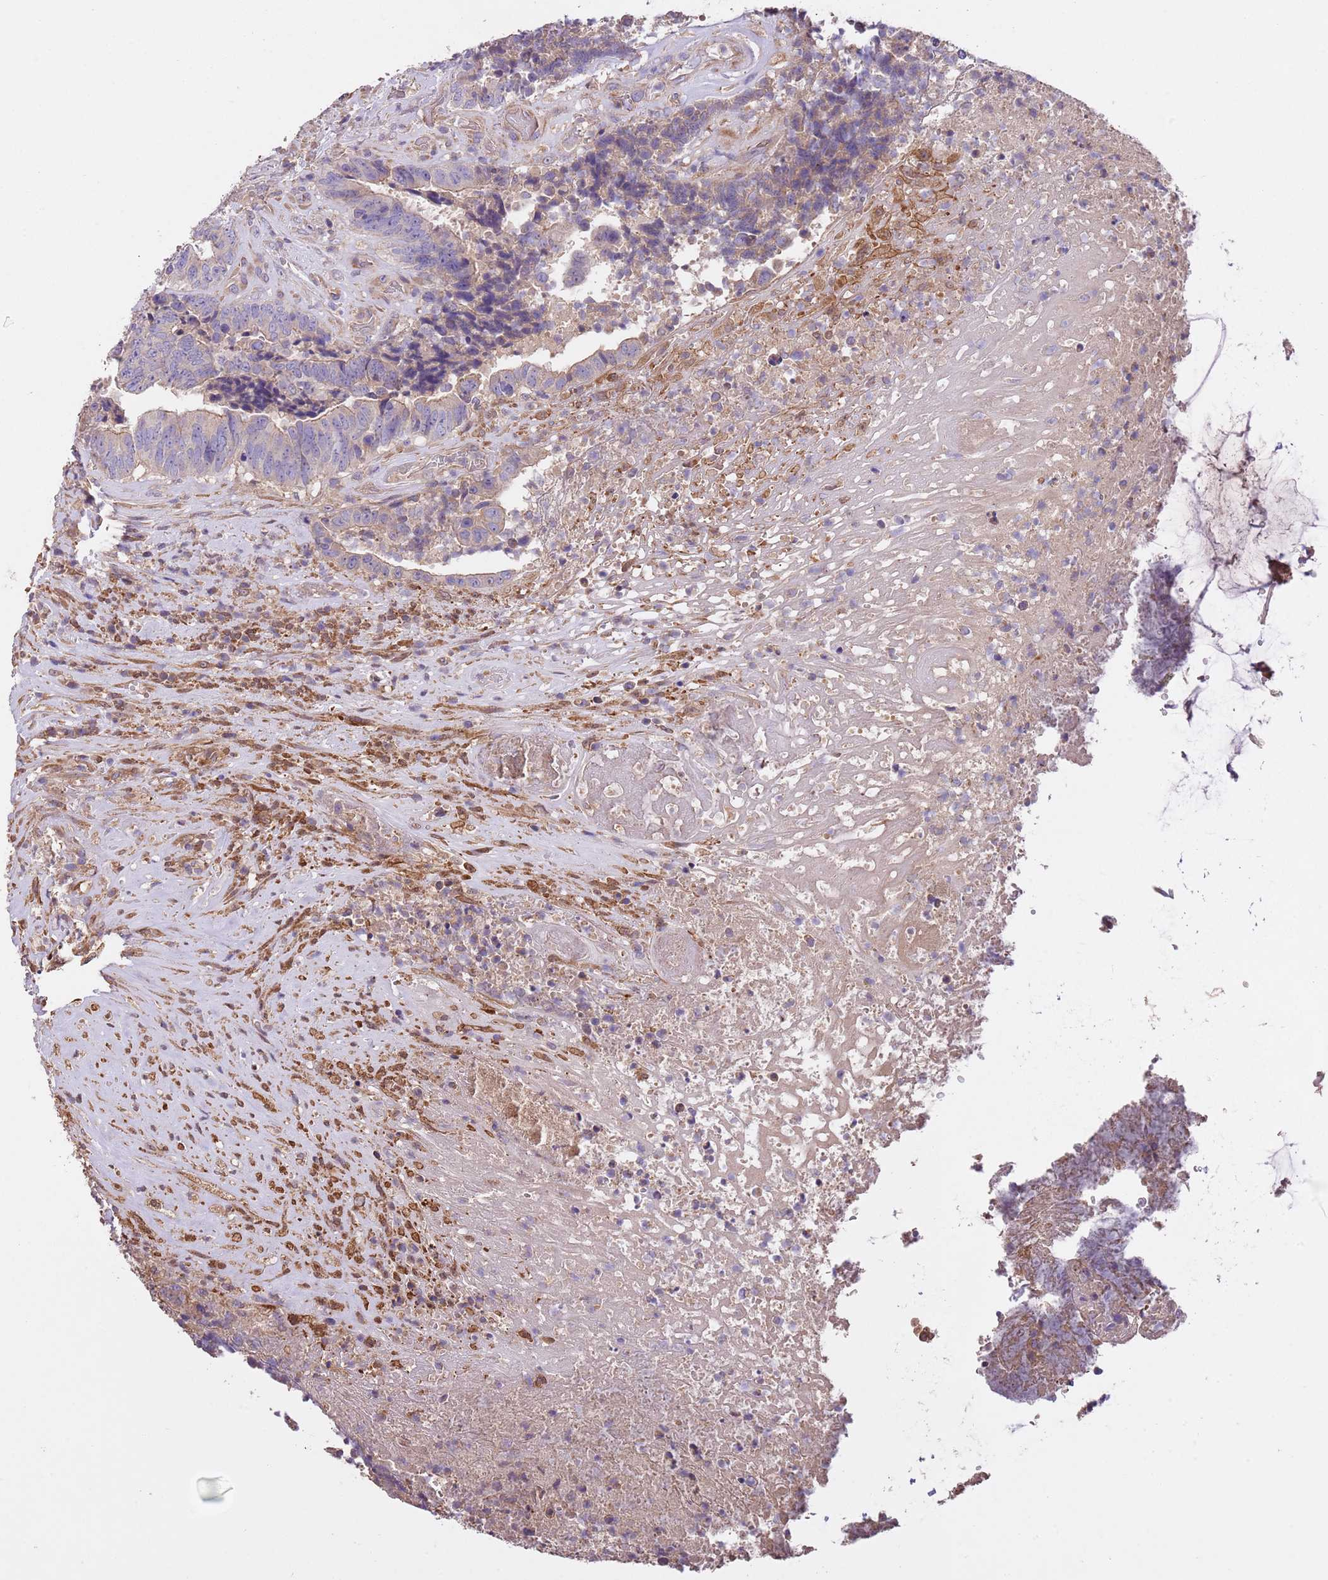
{"staining": {"intensity": "weak", "quantity": "<25%", "location": "cytoplasmic/membranous"}, "tissue": "colorectal cancer", "cell_type": "Tumor cells", "image_type": "cancer", "snomed": [{"axis": "morphology", "description": "Adenocarcinoma, NOS"}, {"axis": "topography", "description": "Rectum"}], "caption": "Immunohistochemistry of adenocarcinoma (colorectal) demonstrates no staining in tumor cells.", "gene": "FAM89B", "patient": {"sex": "male", "age": 72}}